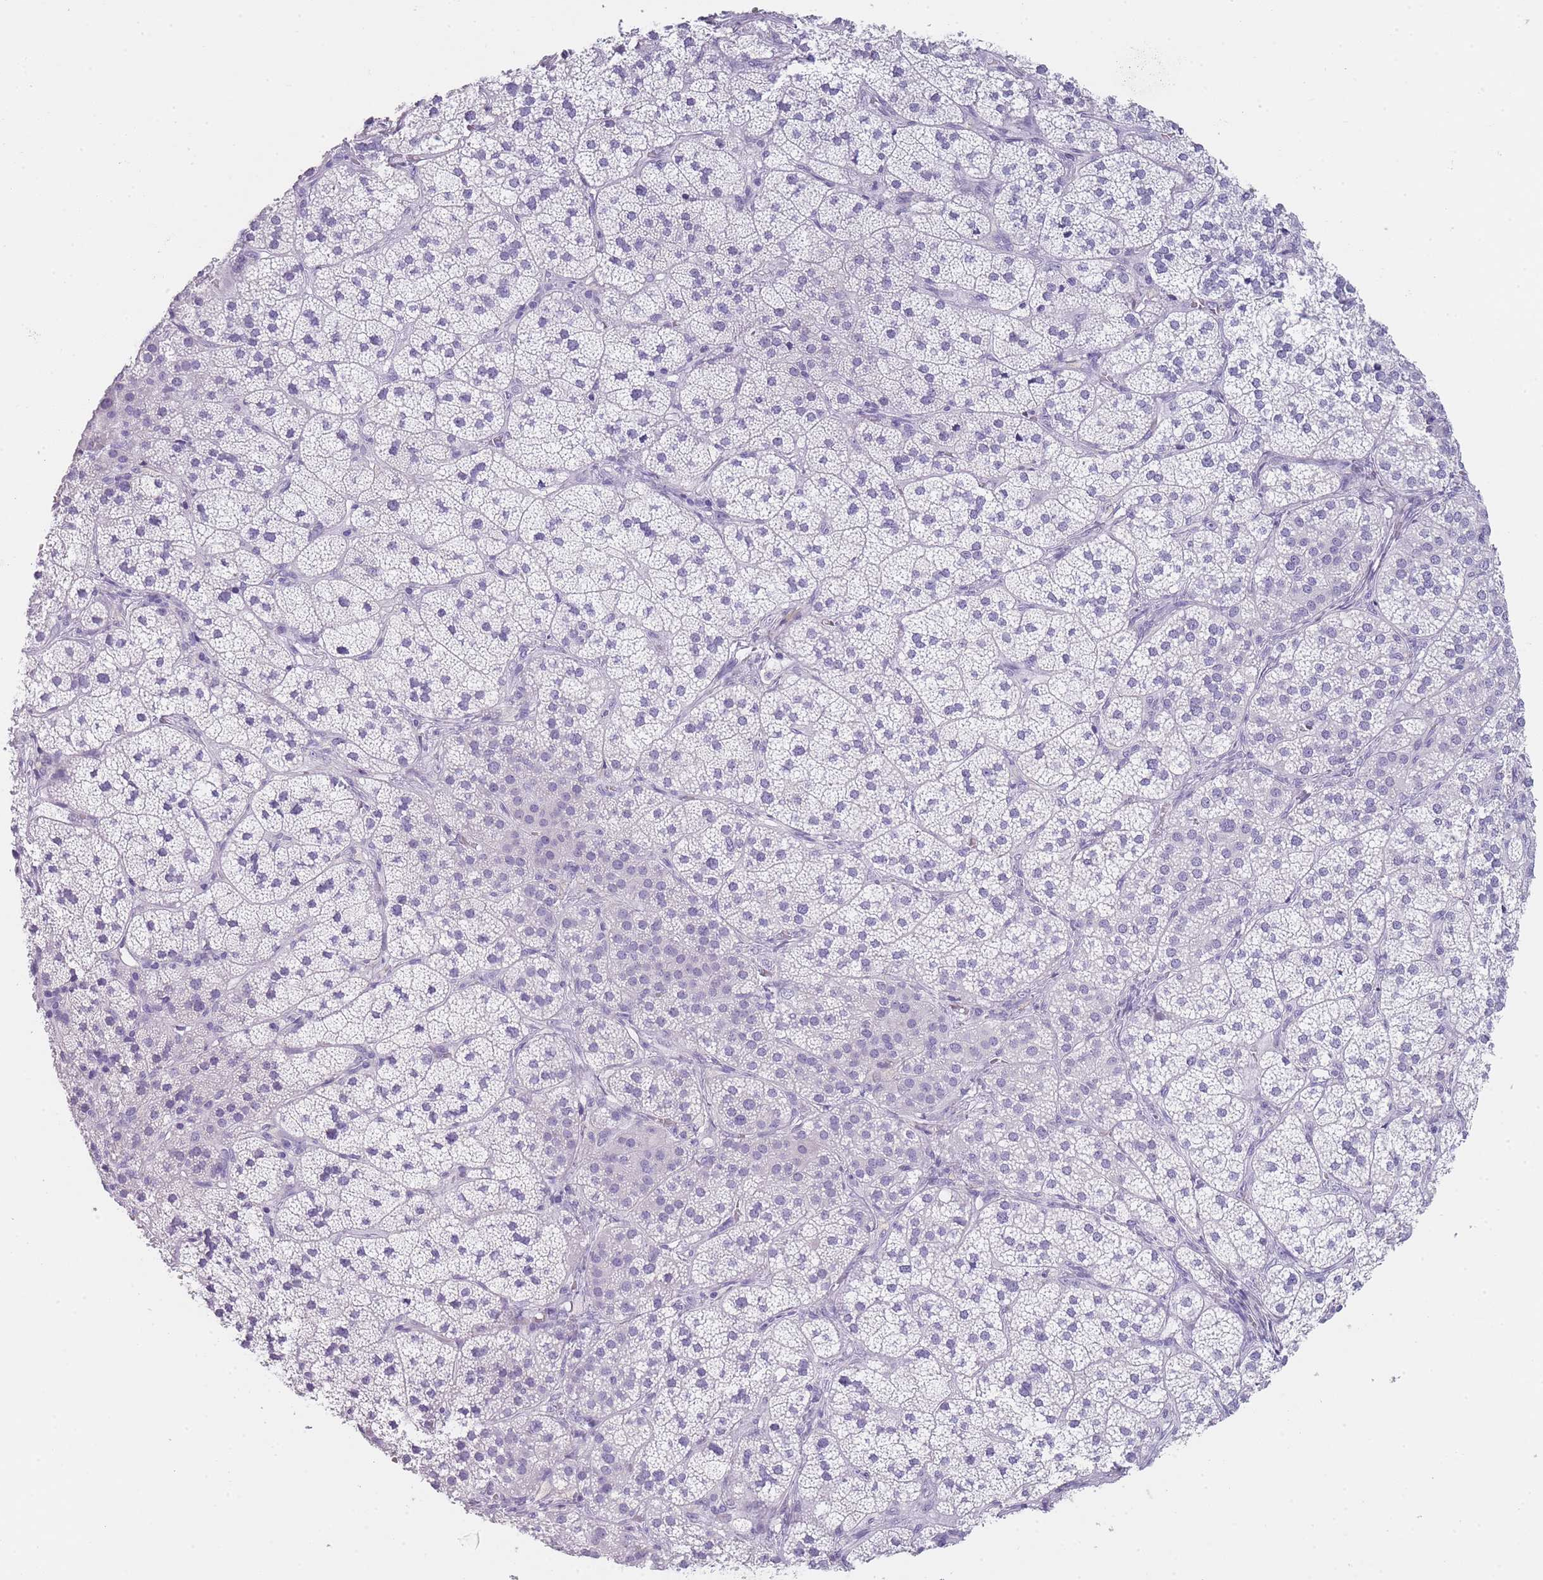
{"staining": {"intensity": "negative", "quantity": "none", "location": "none"}, "tissue": "adrenal gland", "cell_type": "Glandular cells", "image_type": "normal", "snomed": [{"axis": "morphology", "description": "Normal tissue, NOS"}, {"axis": "topography", "description": "Adrenal gland"}], "caption": "Immunohistochemistry (IHC) photomicrograph of normal adrenal gland: human adrenal gland stained with DAB (3,3'-diaminobenzidine) demonstrates no significant protein positivity in glandular cells.", "gene": "TCP11X1", "patient": {"sex": "female", "age": 58}}